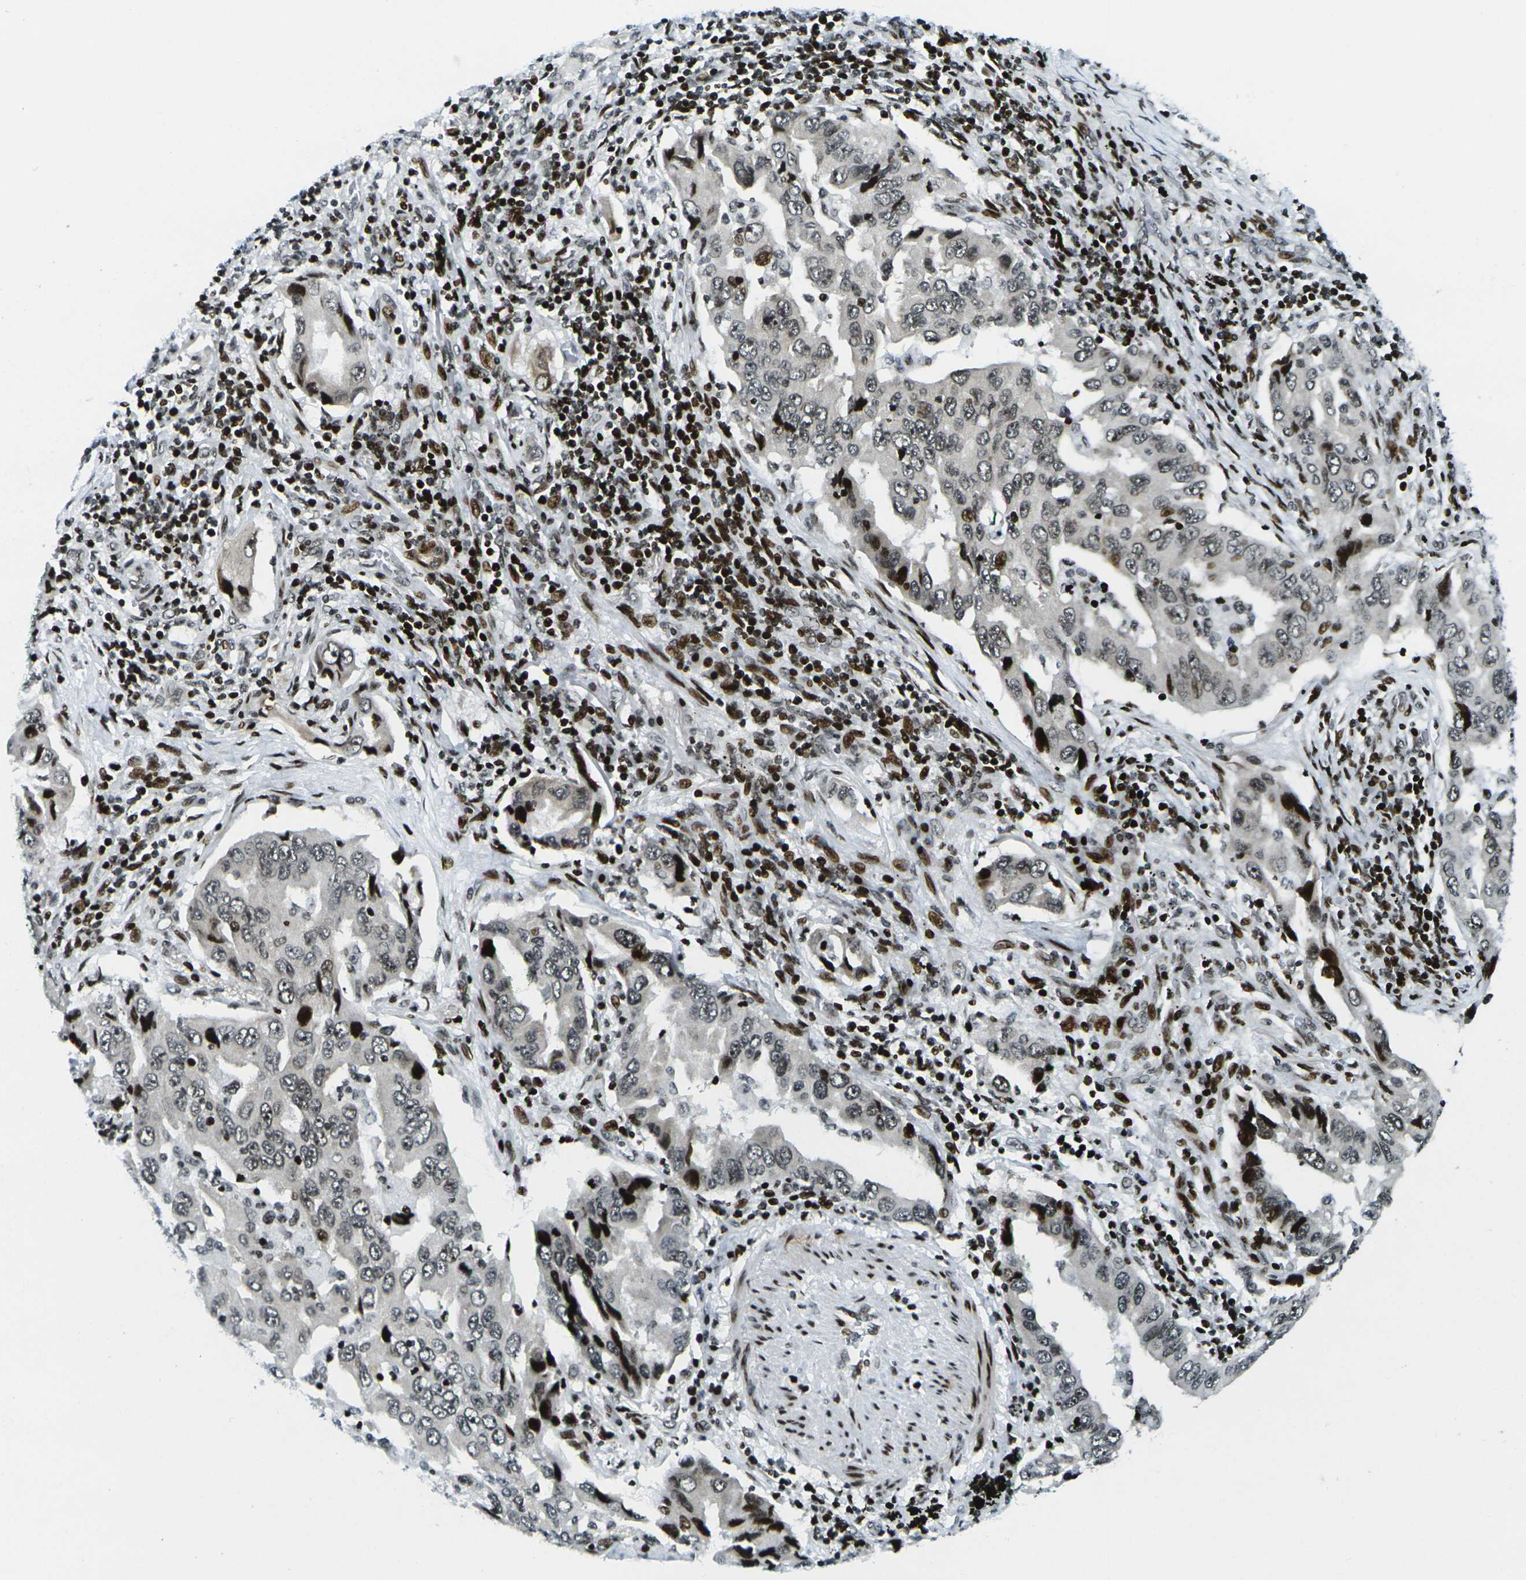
{"staining": {"intensity": "strong", "quantity": "<25%", "location": "nuclear"}, "tissue": "lung cancer", "cell_type": "Tumor cells", "image_type": "cancer", "snomed": [{"axis": "morphology", "description": "Adenocarcinoma, NOS"}, {"axis": "topography", "description": "Lung"}], "caption": "A high-resolution micrograph shows immunohistochemistry staining of adenocarcinoma (lung), which demonstrates strong nuclear staining in about <25% of tumor cells. The staining was performed using DAB to visualize the protein expression in brown, while the nuclei were stained in blue with hematoxylin (Magnification: 20x).", "gene": "H3-3A", "patient": {"sex": "female", "age": 65}}